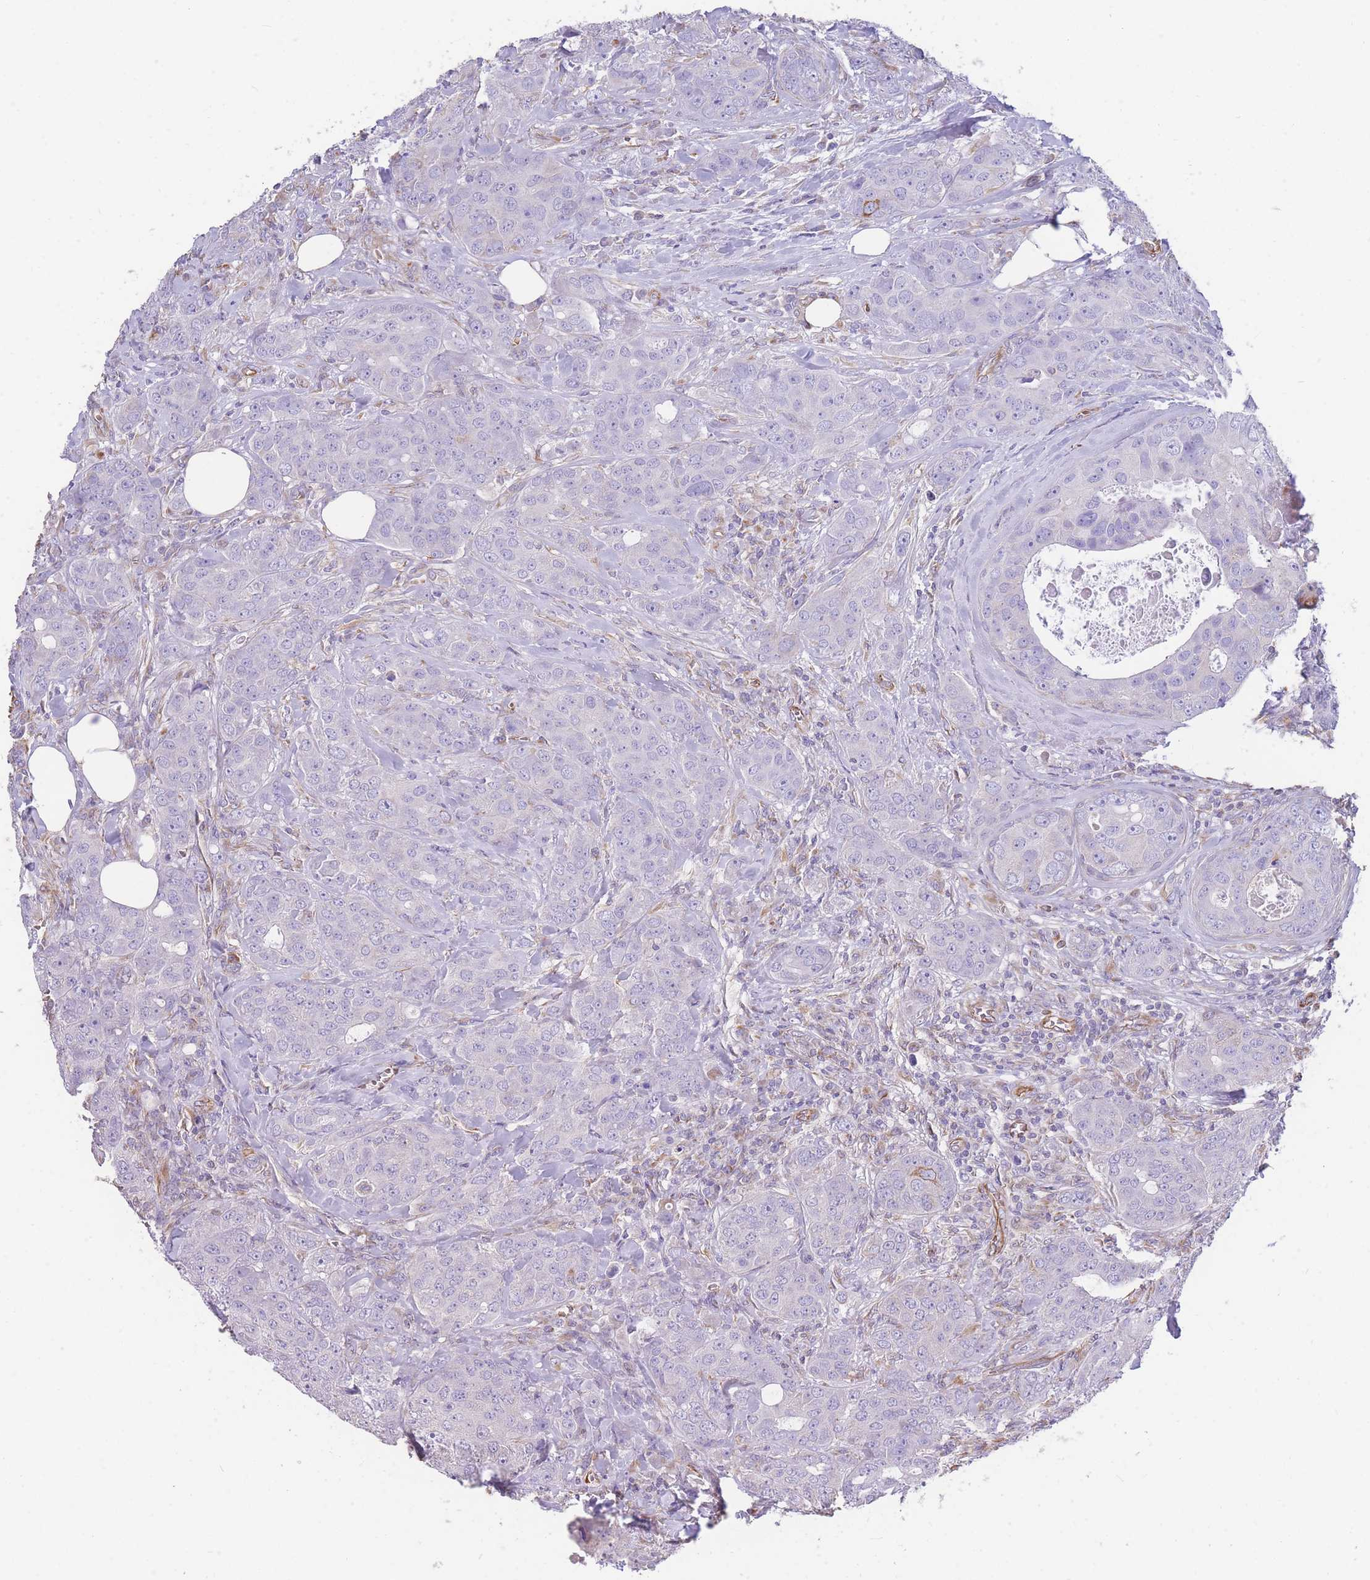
{"staining": {"intensity": "negative", "quantity": "none", "location": "none"}, "tissue": "breast cancer", "cell_type": "Tumor cells", "image_type": "cancer", "snomed": [{"axis": "morphology", "description": "Duct carcinoma"}, {"axis": "topography", "description": "Breast"}], "caption": "This is an immunohistochemistry photomicrograph of human breast intraductal carcinoma. There is no positivity in tumor cells.", "gene": "ANKRD53", "patient": {"sex": "female", "age": 43}}